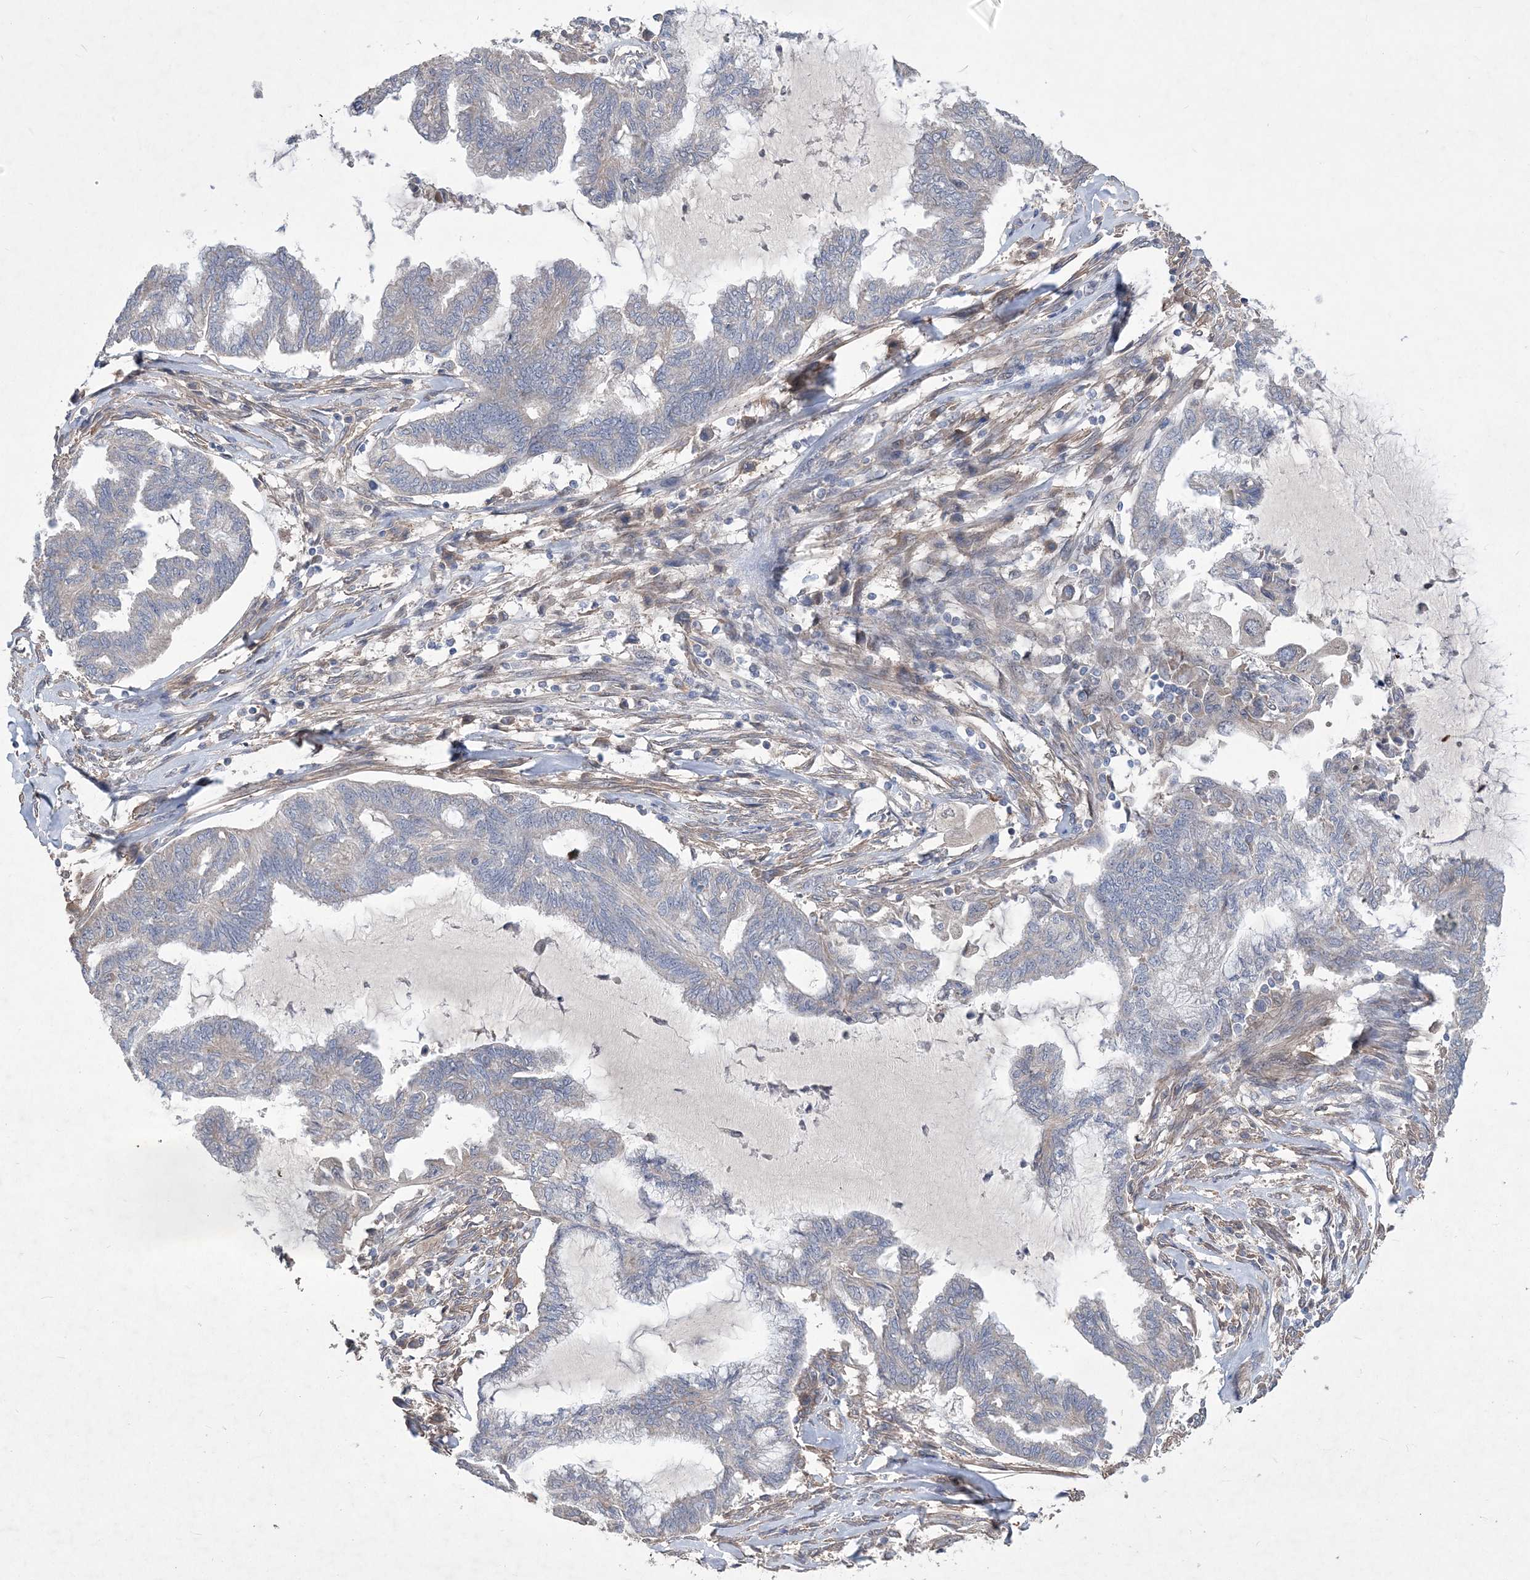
{"staining": {"intensity": "negative", "quantity": "none", "location": "none"}, "tissue": "endometrial cancer", "cell_type": "Tumor cells", "image_type": "cancer", "snomed": [{"axis": "morphology", "description": "Adenocarcinoma, NOS"}, {"axis": "topography", "description": "Endometrium"}], "caption": "Tumor cells show no significant protein staining in endometrial cancer.", "gene": "MTRF1L", "patient": {"sex": "female", "age": 86}}